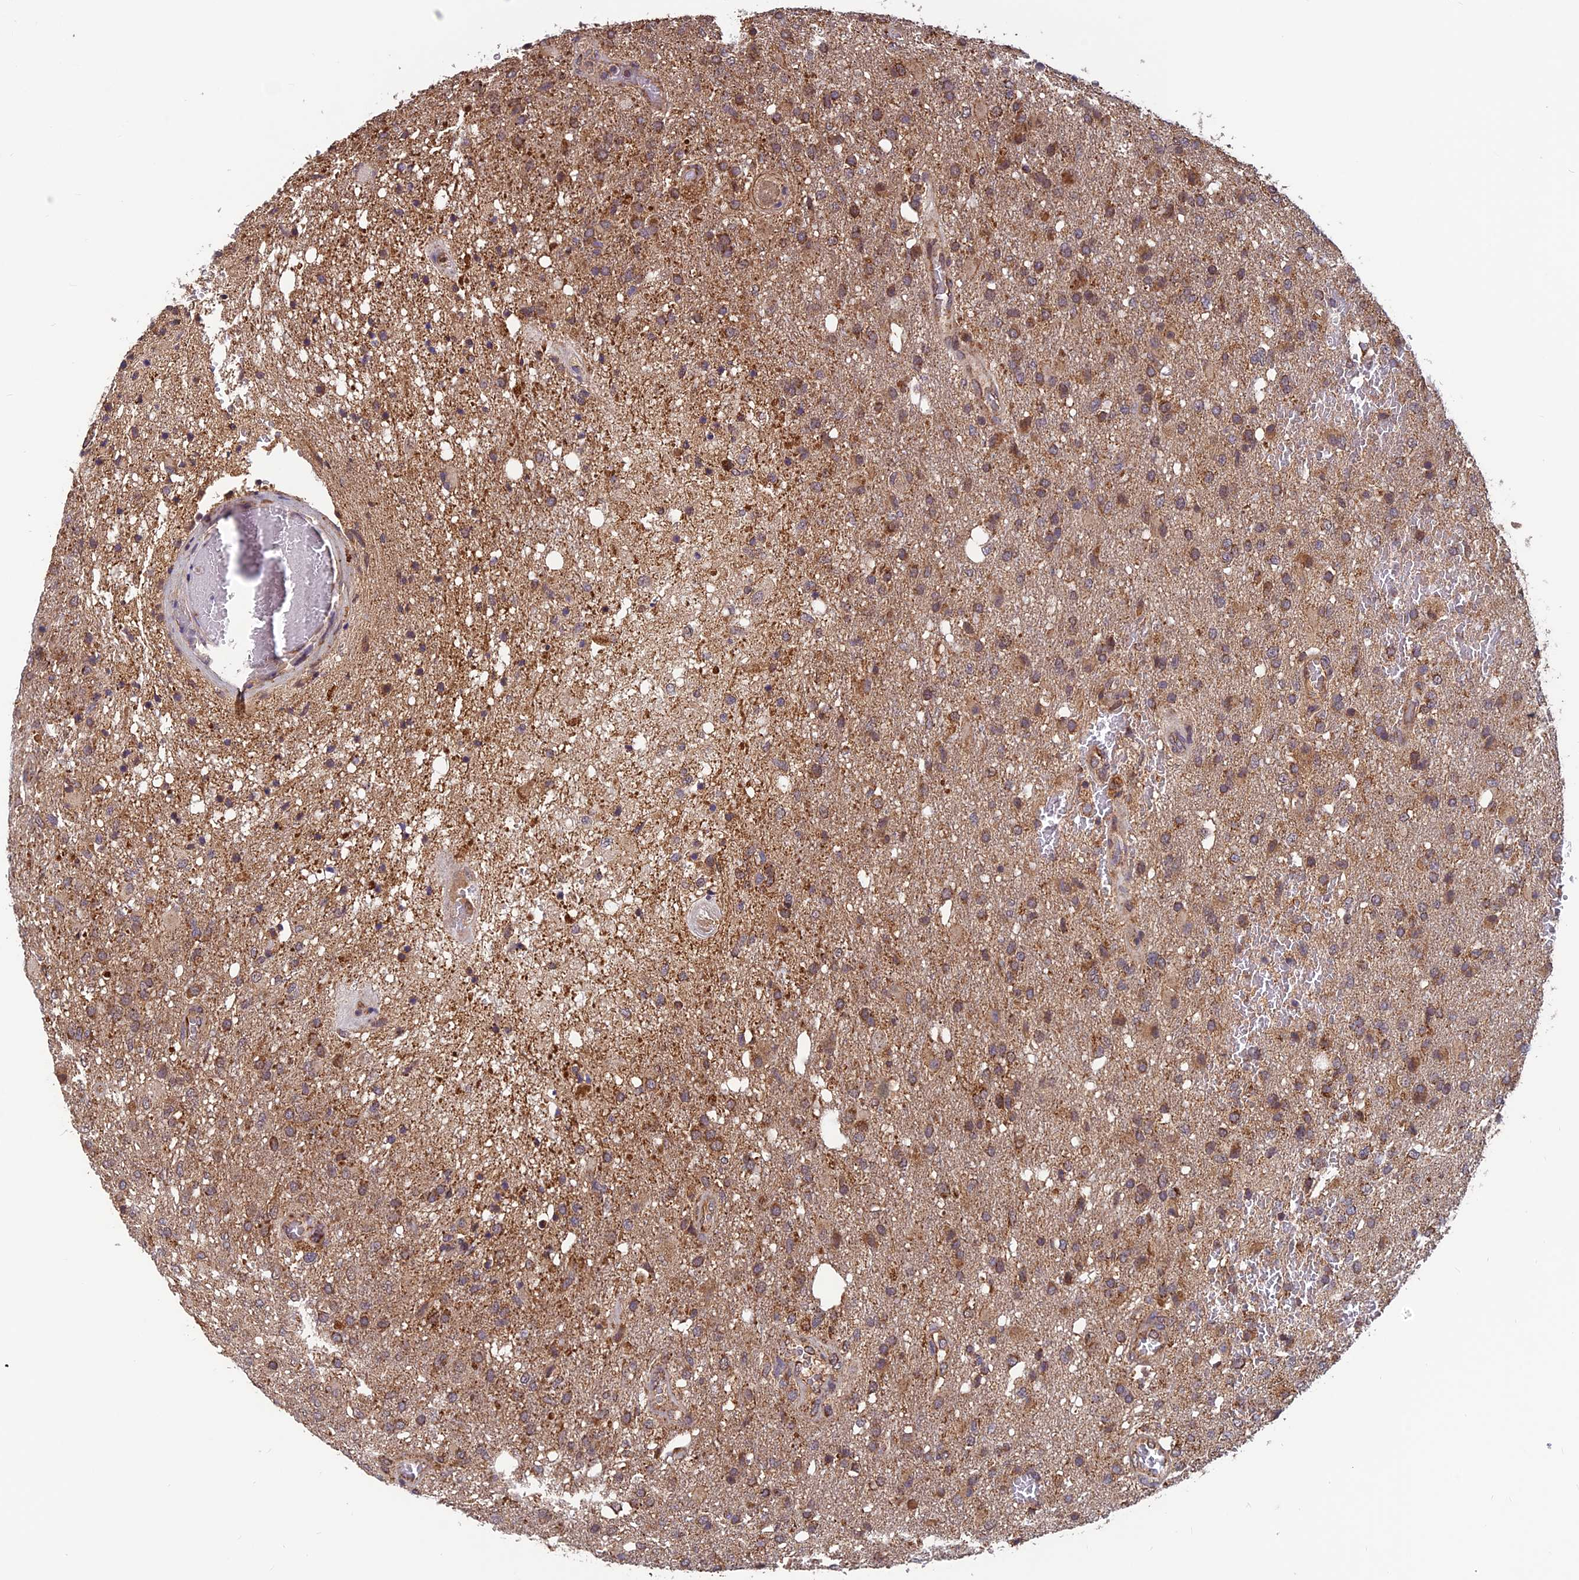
{"staining": {"intensity": "moderate", "quantity": ">75%", "location": "cytoplasmic/membranous"}, "tissue": "glioma", "cell_type": "Tumor cells", "image_type": "cancer", "snomed": [{"axis": "morphology", "description": "Glioma, malignant, High grade"}, {"axis": "topography", "description": "Brain"}], "caption": "About >75% of tumor cells in malignant high-grade glioma demonstrate moderate cytoplasmic/membranous protein staining as visualized by brown immunohistochemical staining.", "gene": "CCDC15", "patient": {"sex": "female", "age": 74}}